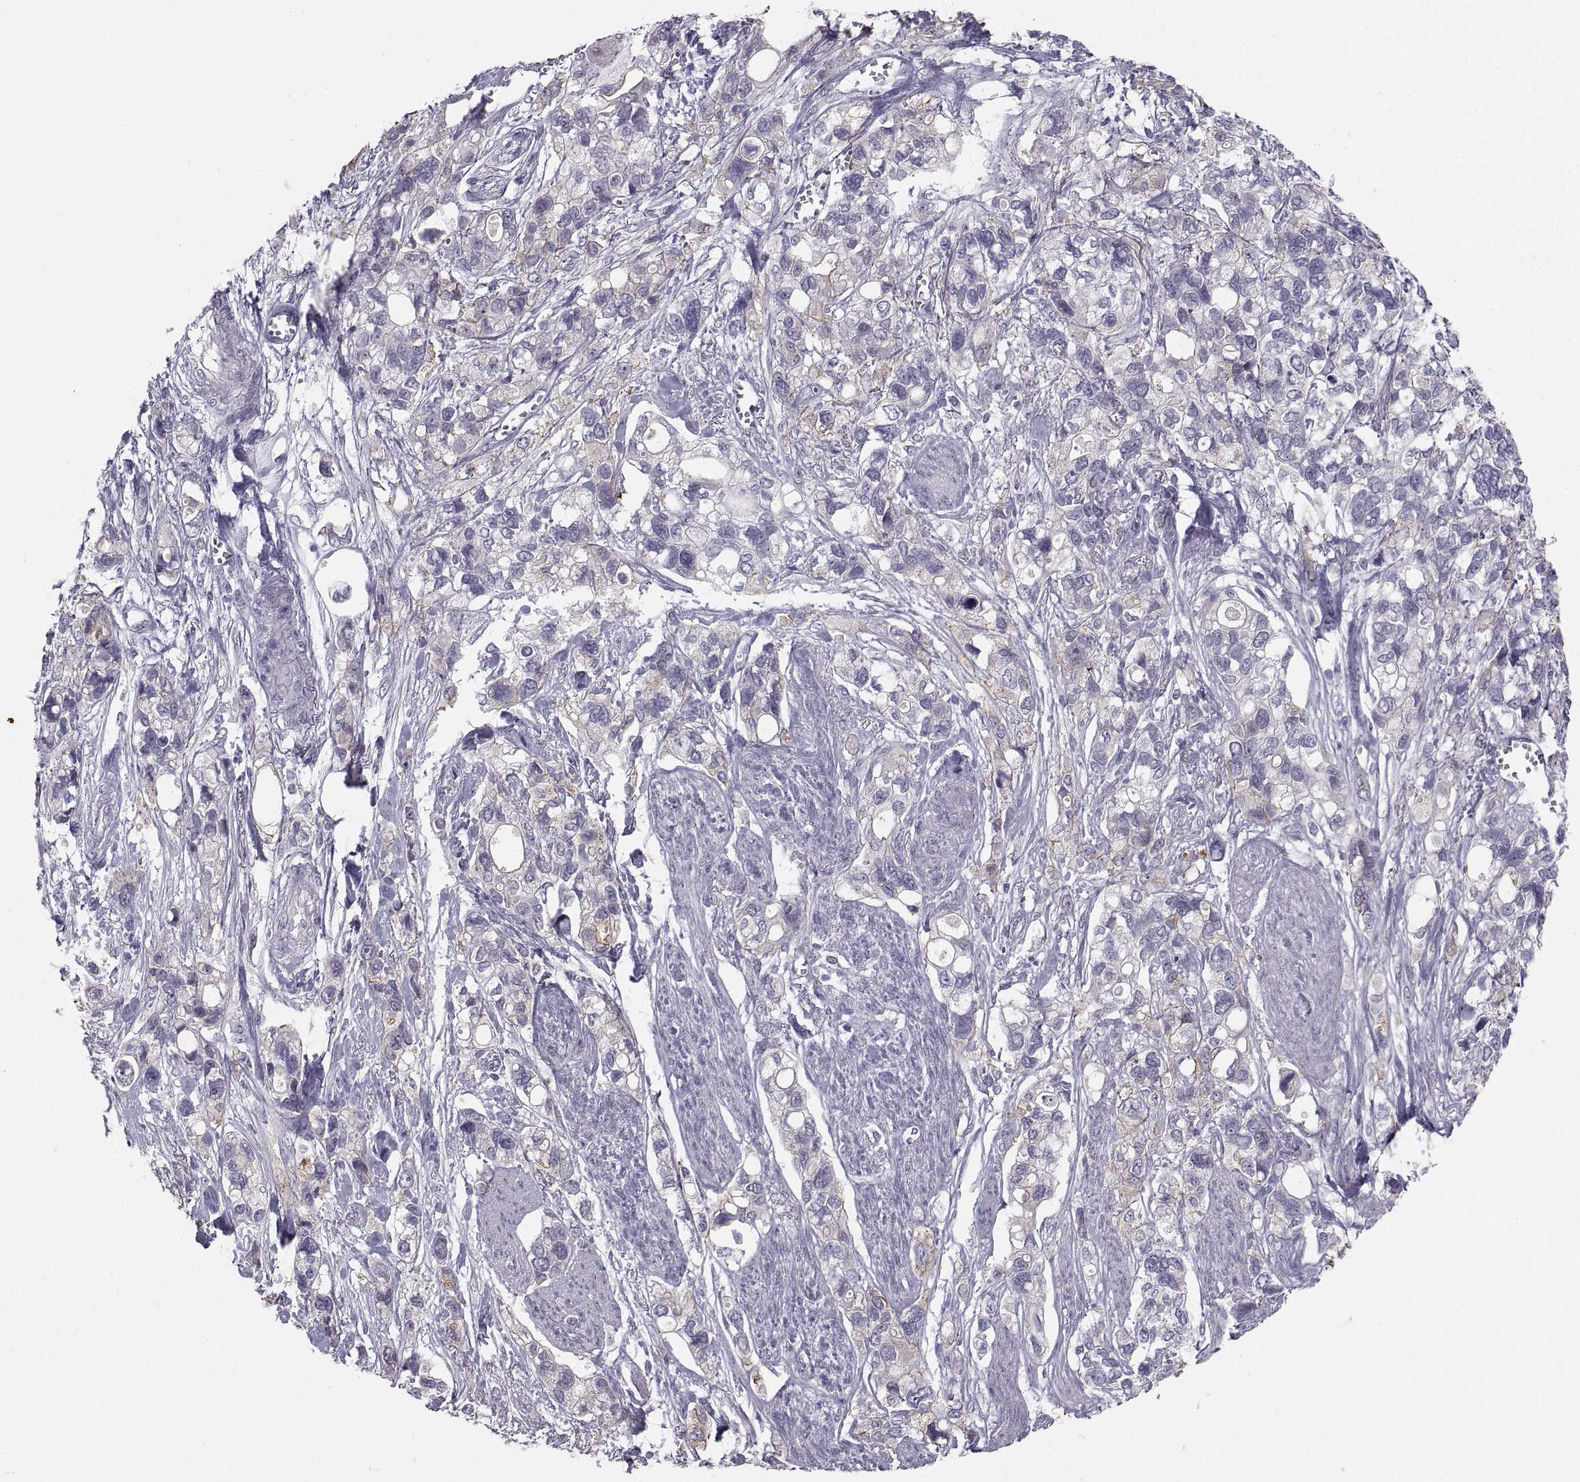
{"staining": {"intensity": "weak", "quantity": "<25%", "location": "cytoplasmic/membranous"}, "tissue": "stomach cancer", "cell_type": "Tumor cells", "image_type": "cancer", "snomed": [{"axis": "morphology", "description": "Adenocarcinoma, NOS"}, {"axis": "topography", "description": "Stomach, upper"}], "caption": "High power microscopy photomicrograph of an immunohistochemistry photomicrograph of stomach cancer (adenocarcinoma), revealing no significant staining in tumor cells.", "gene": "ZNF185", "patient": {"sex": "female", "age": 81}}